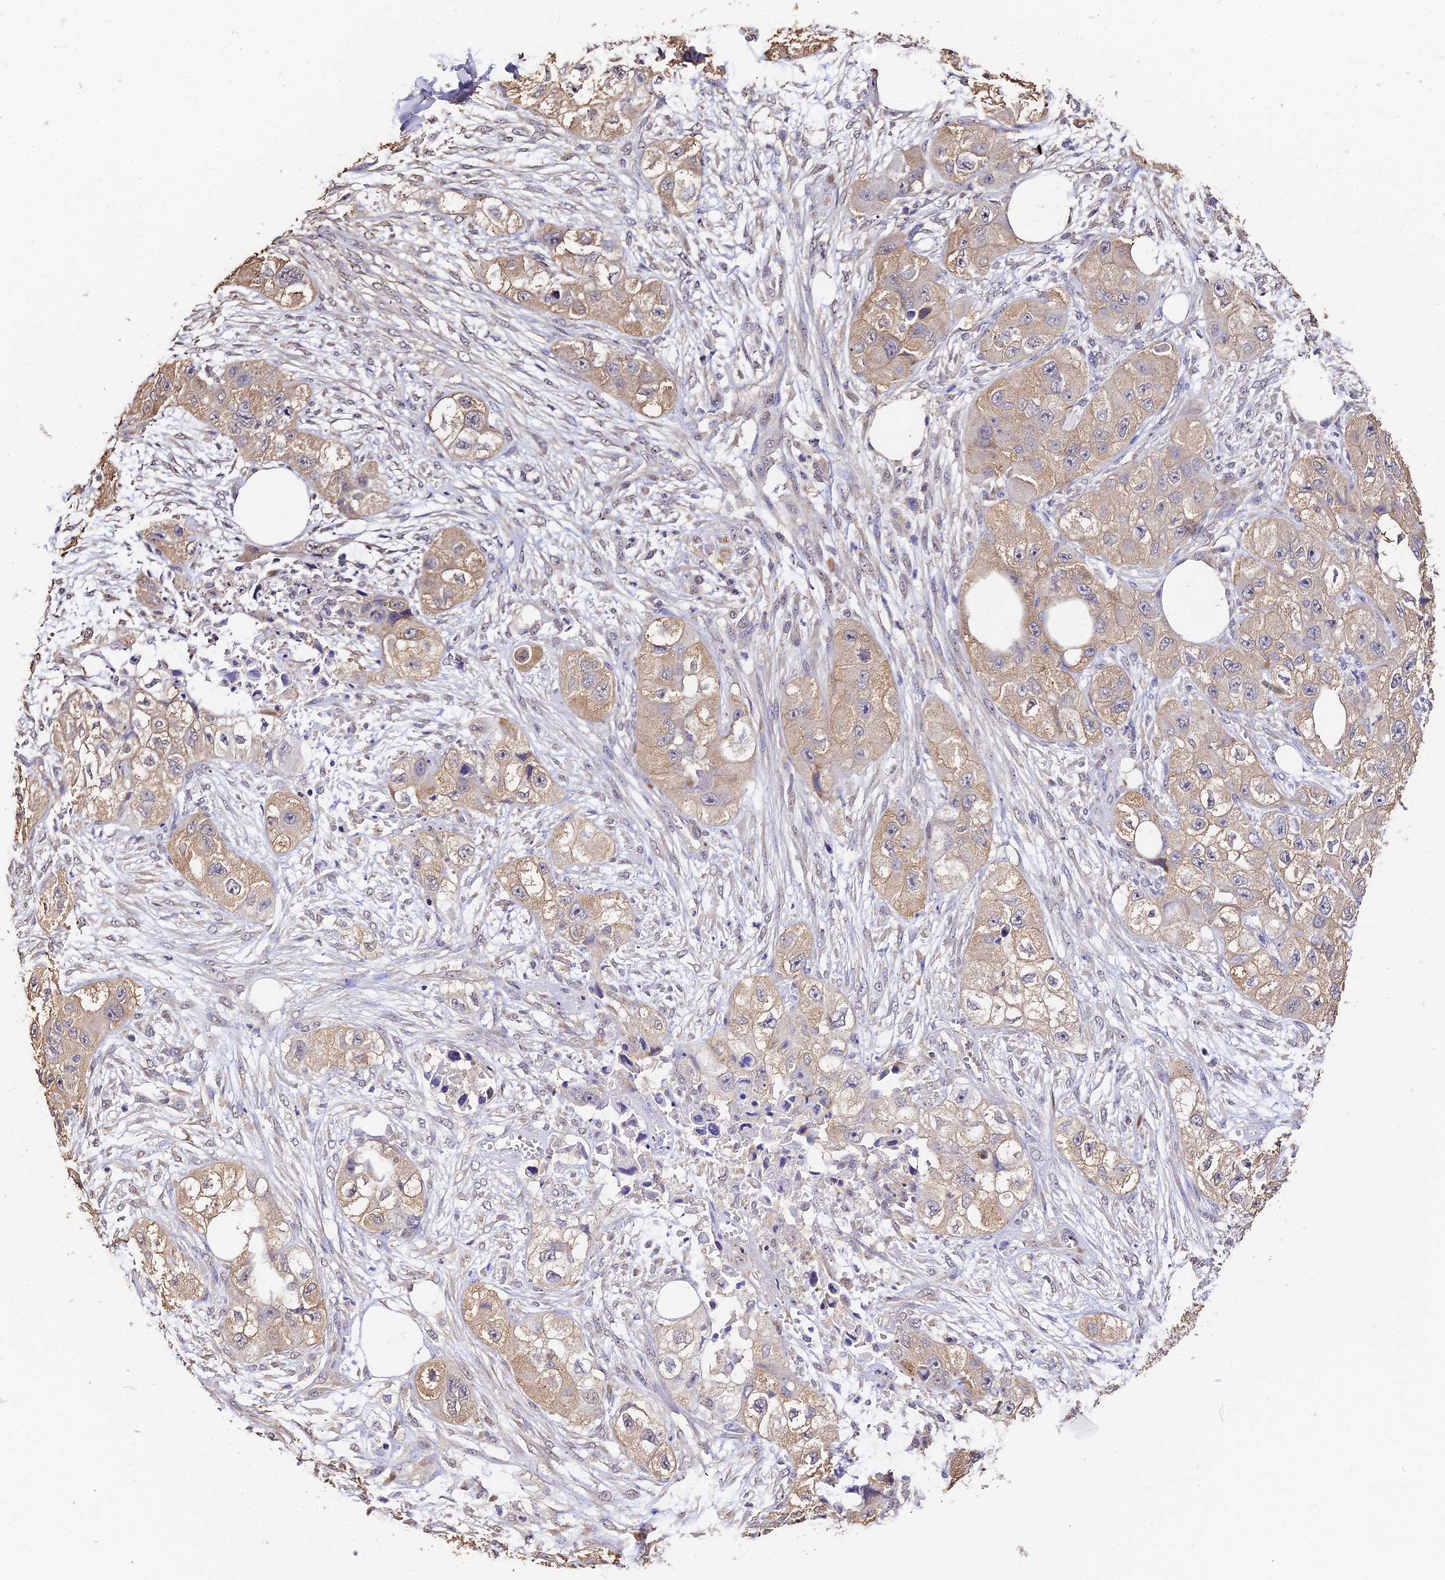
{"staining": {"intensity": "weak", "quantity": "25%-75%", "location": "cytoplasmic/membranous"}, "tissue": "skin cancer", "cell_type": "Tumor cells", "image_type": "cancer", "snomed": [{"axis": "morphology", "description": "Squamous cell carcinoma, NOS"}, {"axis": "topography", "description": "Skin"}, {"axis": "topography", "description": "Subcutis"}], "caption": "Human squamous cell carcinoma (skin) stained with a protein marker shows weak staining in tumor cells.", "gene": "SLC11A1", "patient": {"sex": "male", "age": 73}}